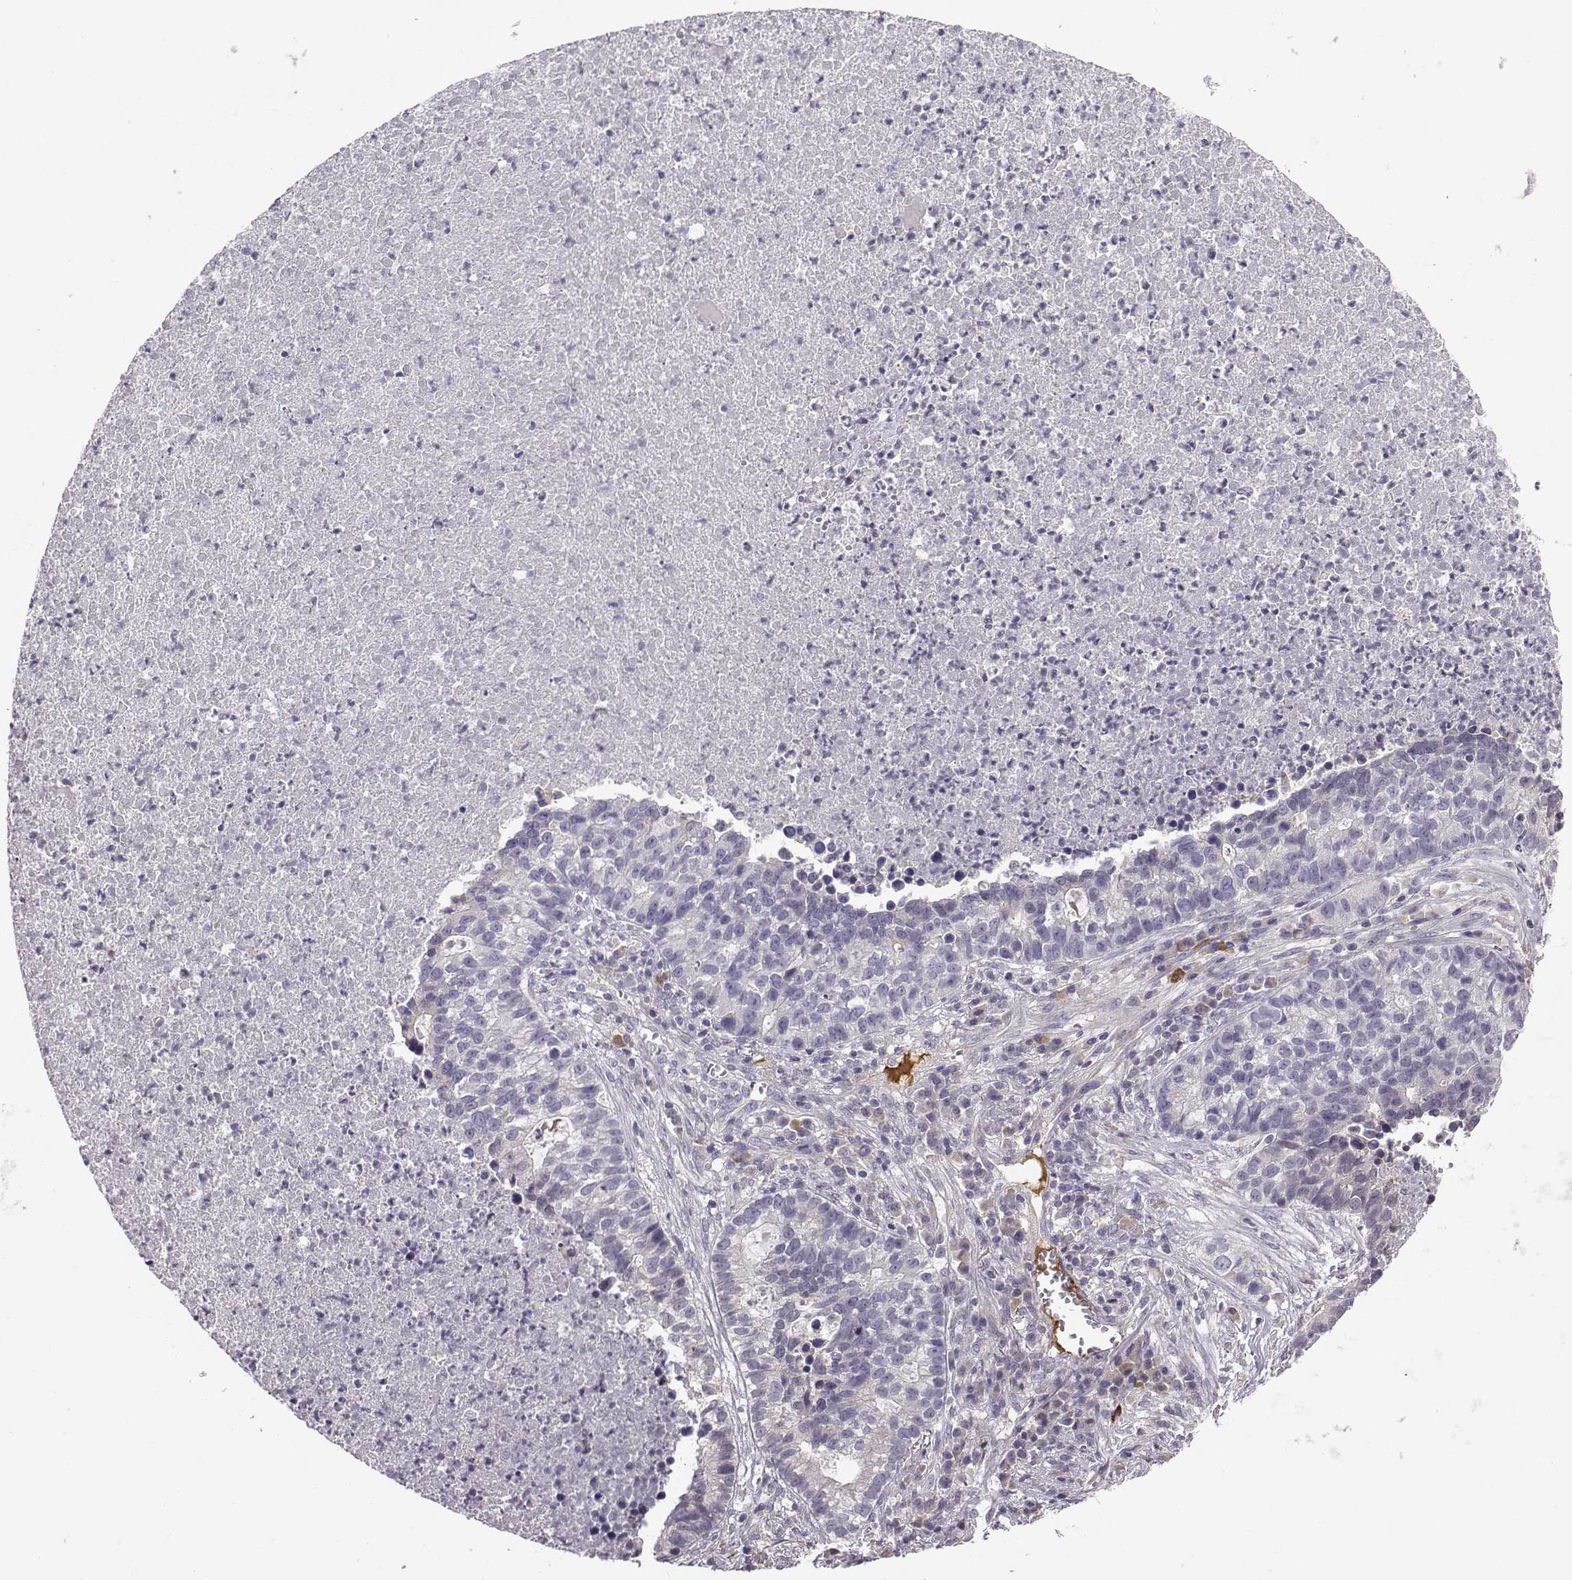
{"staining": {"intensity": "negative", "quantity": "none", "location": "none"}, "tissue": "lung cancer", "cell_type": "Tumor cells", "image_type": "cancer", "snomed": [{"axis": "morphology", "description": "Adenocarcinoma, NOS"}, {"axis": "topography", "description": "Lung"}], "caption": "Immunohistochemistry photomicrograph of neoplastic tissue: lung cancer (adenocarcinoma) stained with DAB displays no significant protein staining in tumor cells.", "gene": "ACSL6", "patient": {"sex": "male", "age": 57}}